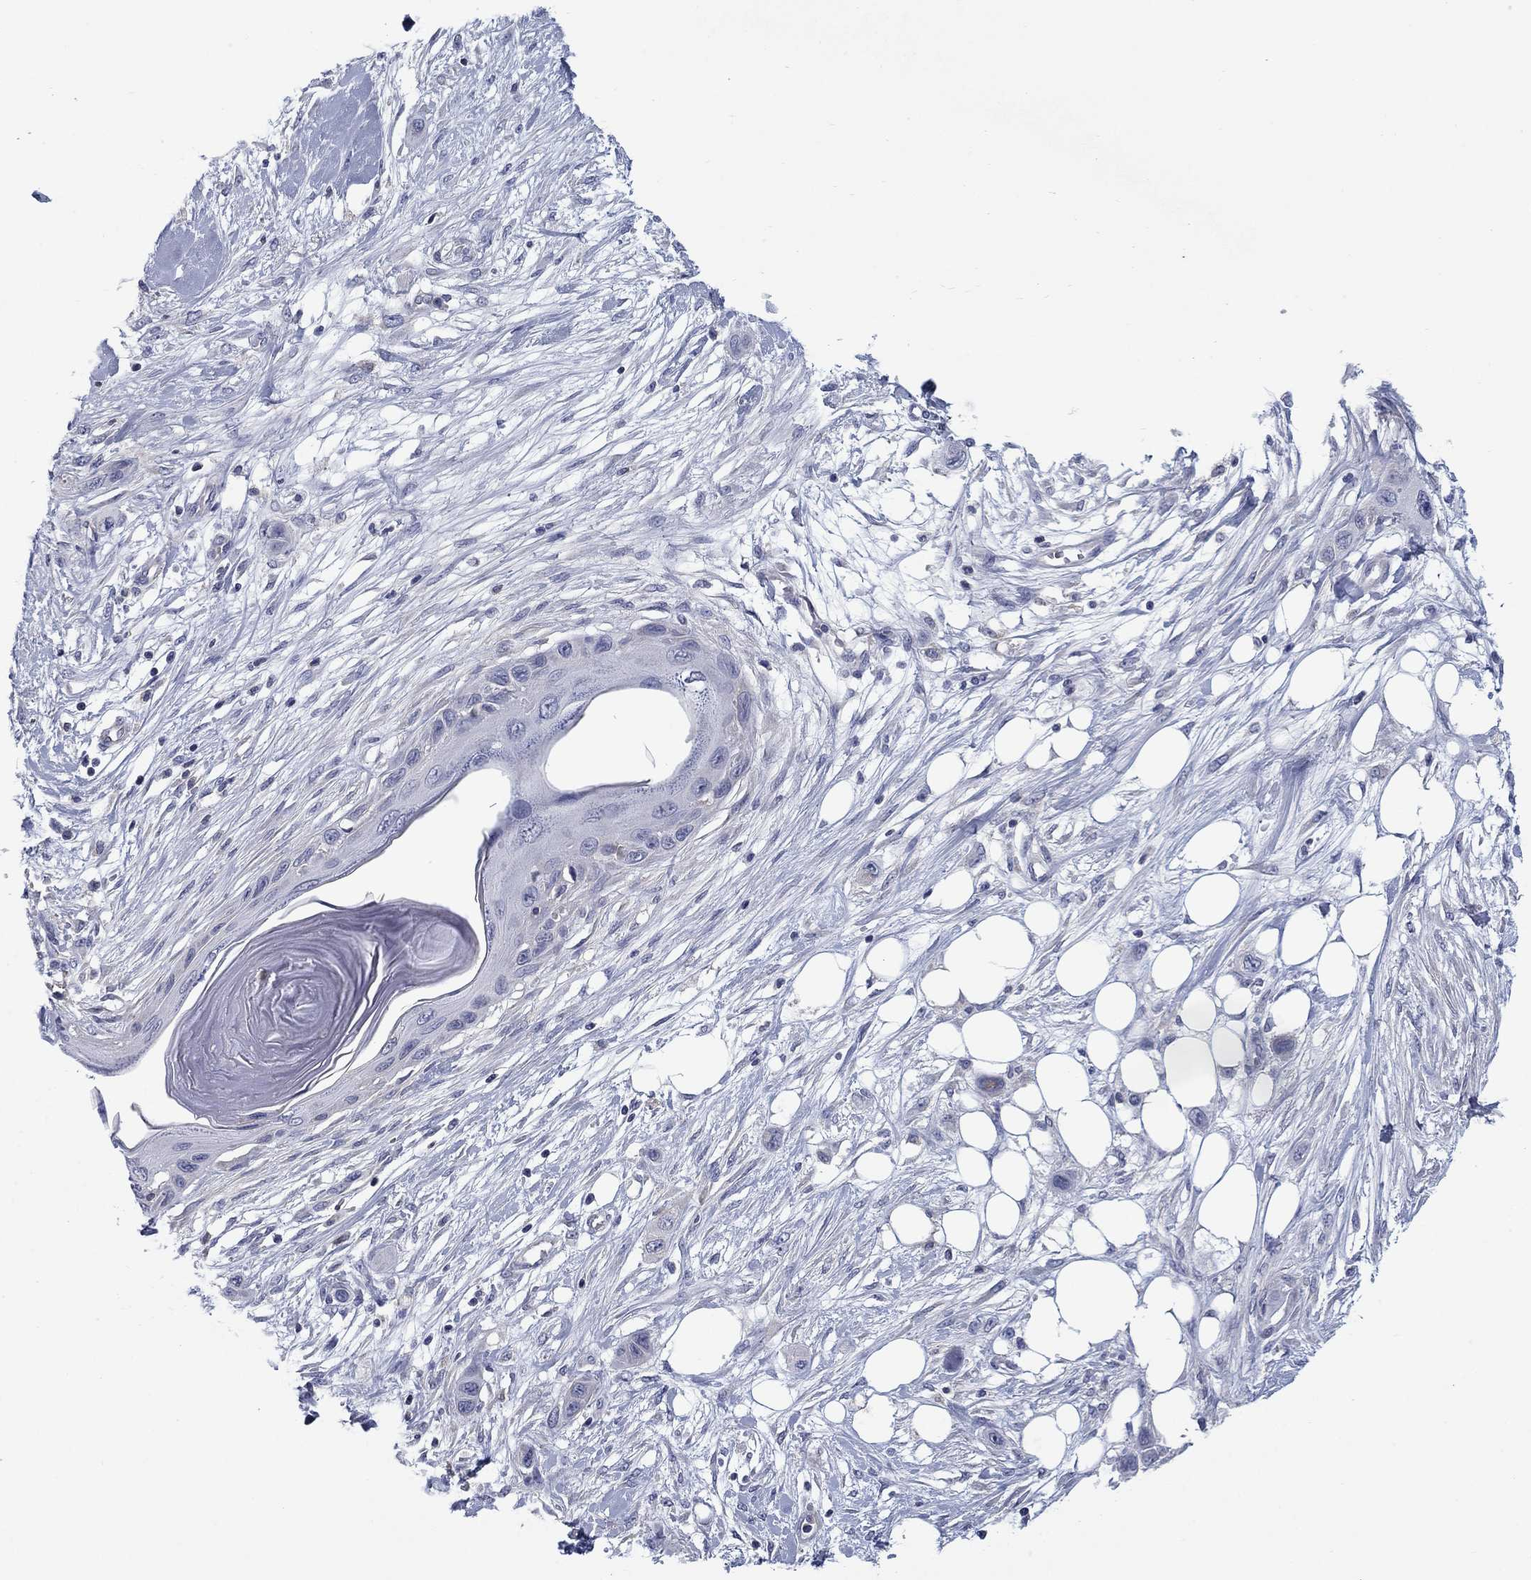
{"staining": {"intensity": "negative", "quantity": "none", "location": "none"}, "tissue": "skin cancer", "cell_type": "Tumor cells", "image_type": "cancer", "snomed": [{"axis": "morphology", "description": "Squamous cell carcinoma, NOS"}, {"axis": "topography", "description": "Skin"}], "caption": "The immunohistochemistry image has no significant positivity in tumor cells of skin squamous cell carcinoma tissue.", "gene": "FRK", "patient": {"sex": "male", "age": 79}}